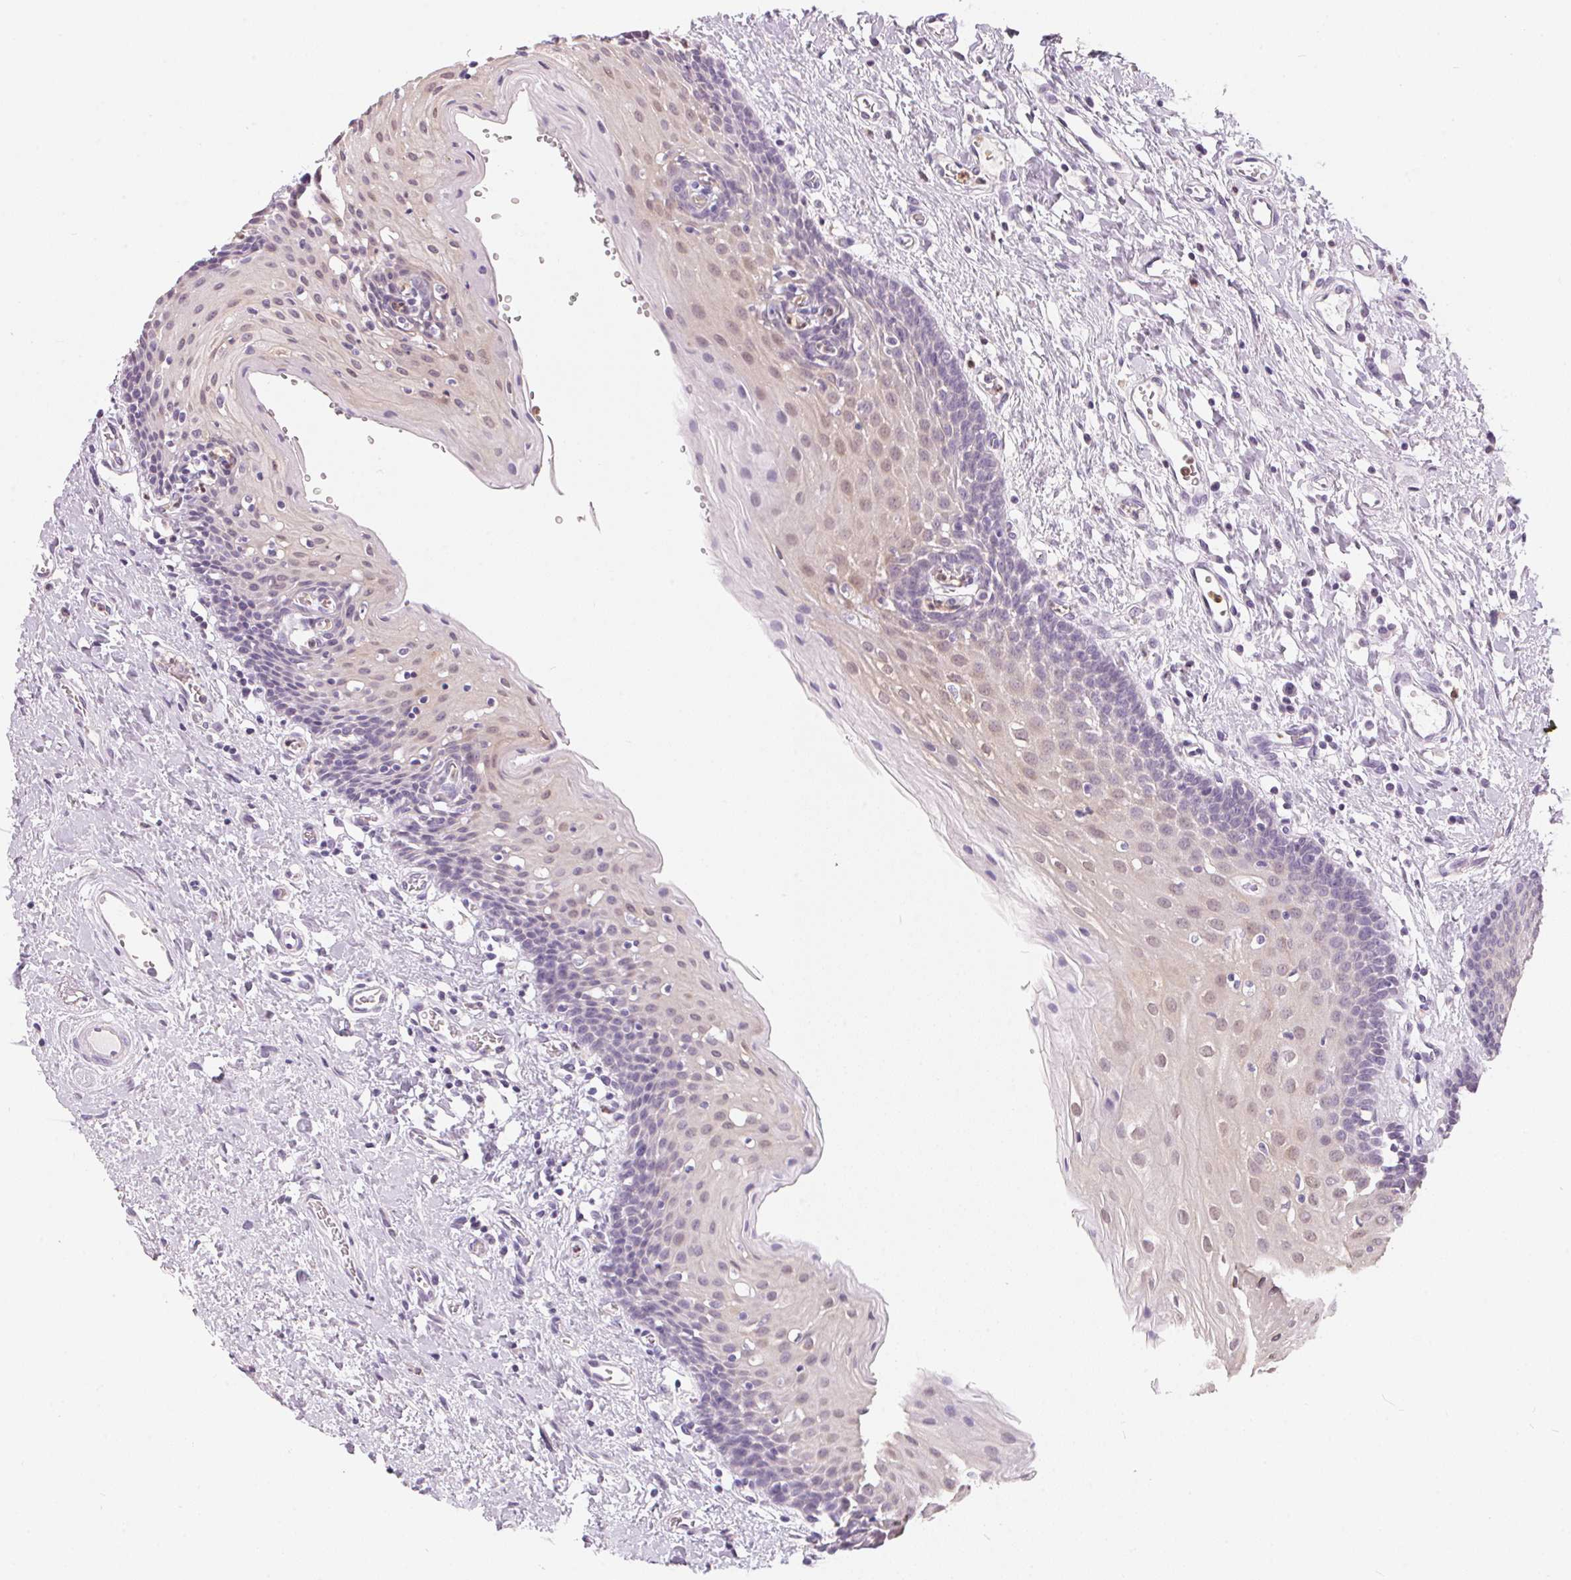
{"staining": {"intensity": "weak", "quantity": "<25%", "location": "nuclear"}, "tissue": "oral mucosa", "cell_type": "Squamous epithelial cells", "image_type": "normal", "snomed": [{"axis": "morphology", "description": "Normal tissue, NOS"}, {"axis": "topography", "description": "Oral tissue"}], "caption": "Oral mucosa was stained to show a protein in brown. There is no significant expression in squamous epithelial cells. (DAB immunohistochemistry (IHC) visualized using brightfield microscopy, high magnification).", "gene": "SERPINB1", "patient": {"sex": "female", "age": 43}}